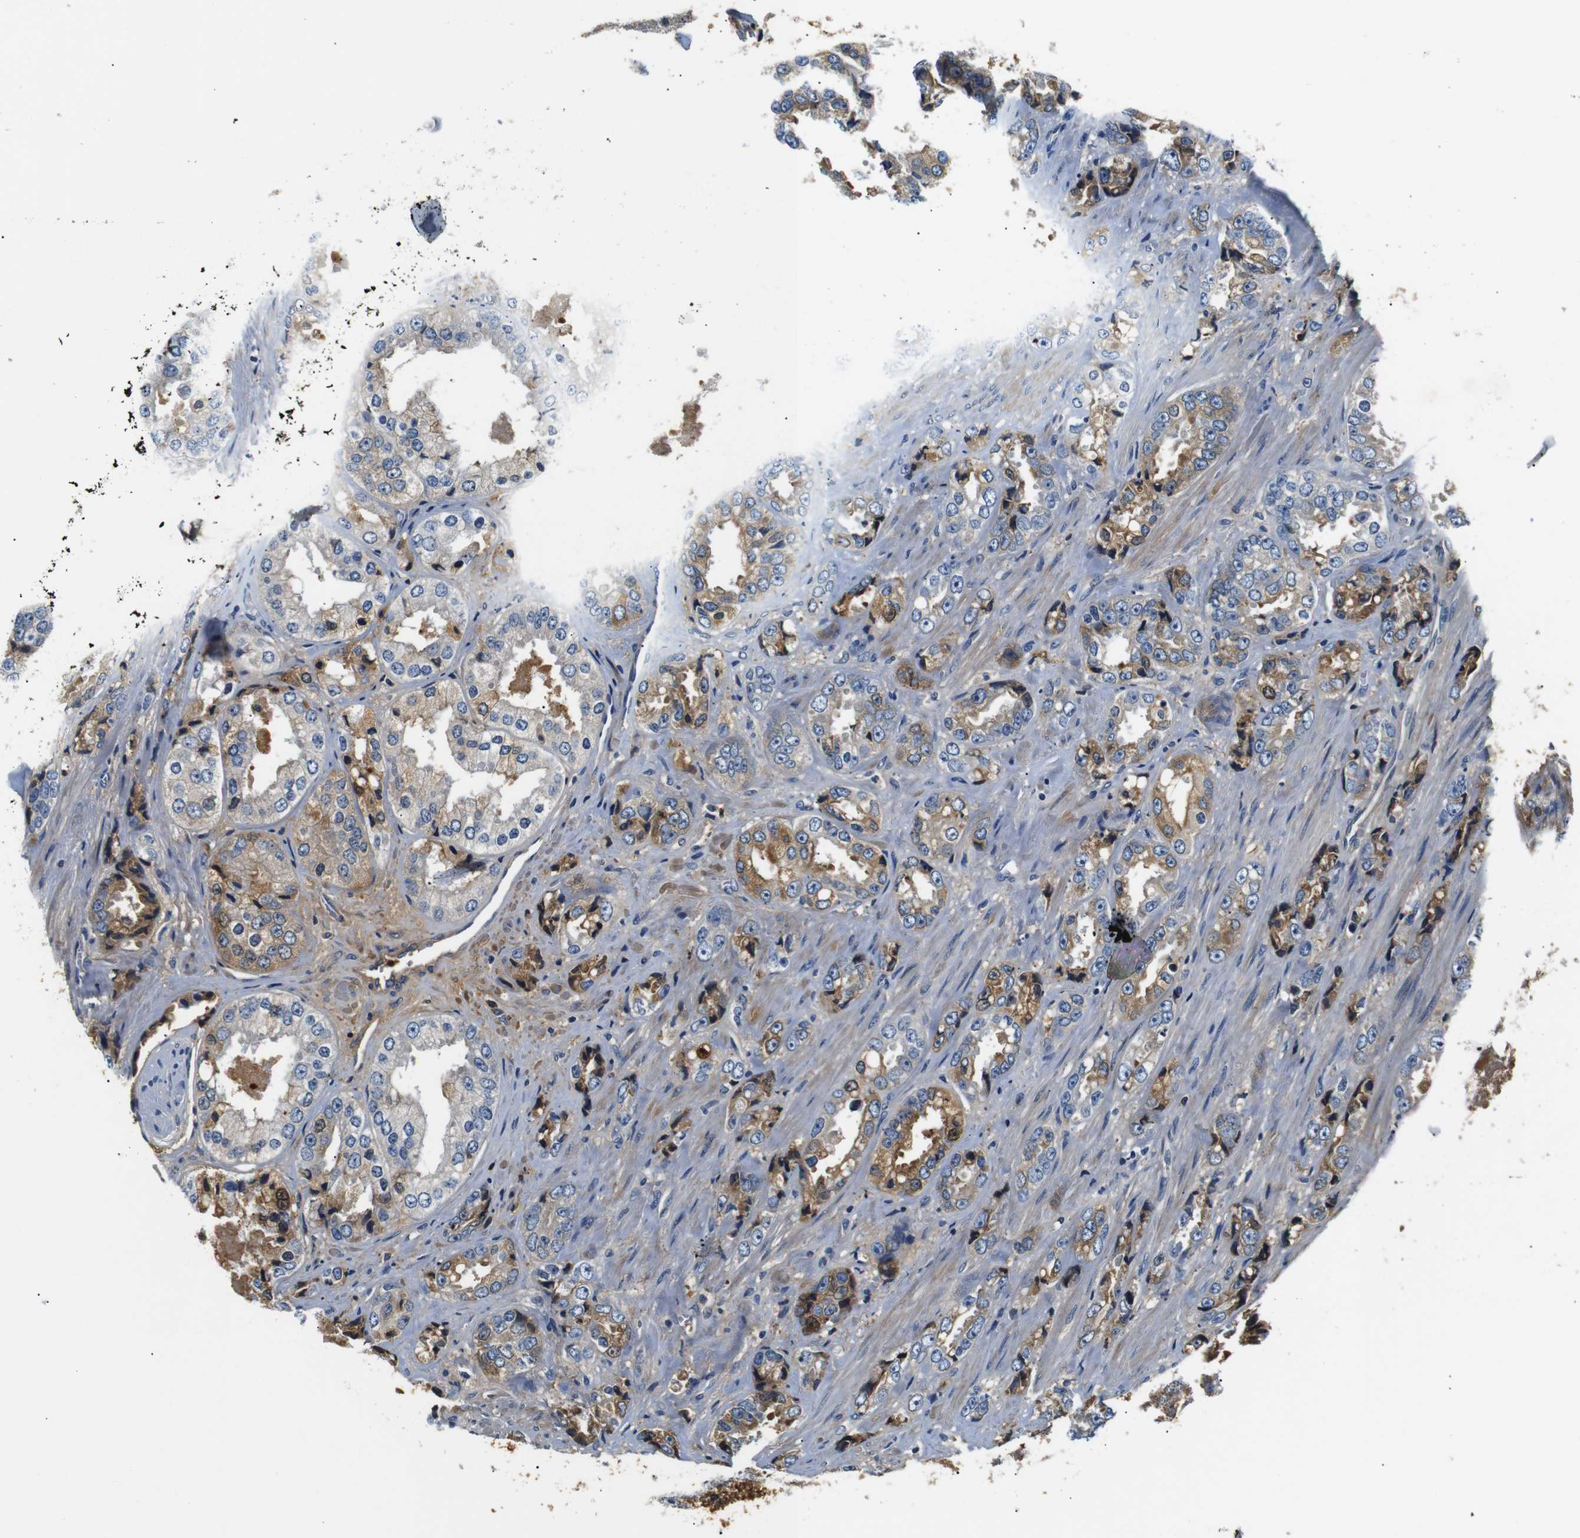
{"staining": {"intensity": "moderate", "quantity": "25%-75%", "location": "cytoplasmic/membranous"}, "tissue": "prostate cancer", "cell_type": "Tumor cells", "image_type": "cancer", "snomed": [{"axis": "morphology", "description": "Adenocarcinoma, High grade"}, {"axis": "topography", "description": "Prostate"}], "caption": "Prostate adenocarcinoma (high-grade) was stained to show a protein in brown. There is medium levels of moderate cytoplasmic/membranous expression in about 25%-75% of tumor cells. Using DAB (brown) and hematoxylin (blue) stains, captured at high magnification using brightfield microscopy.", "gene": "LHCGR", "patient": {"sex": "male", "age": 61}}